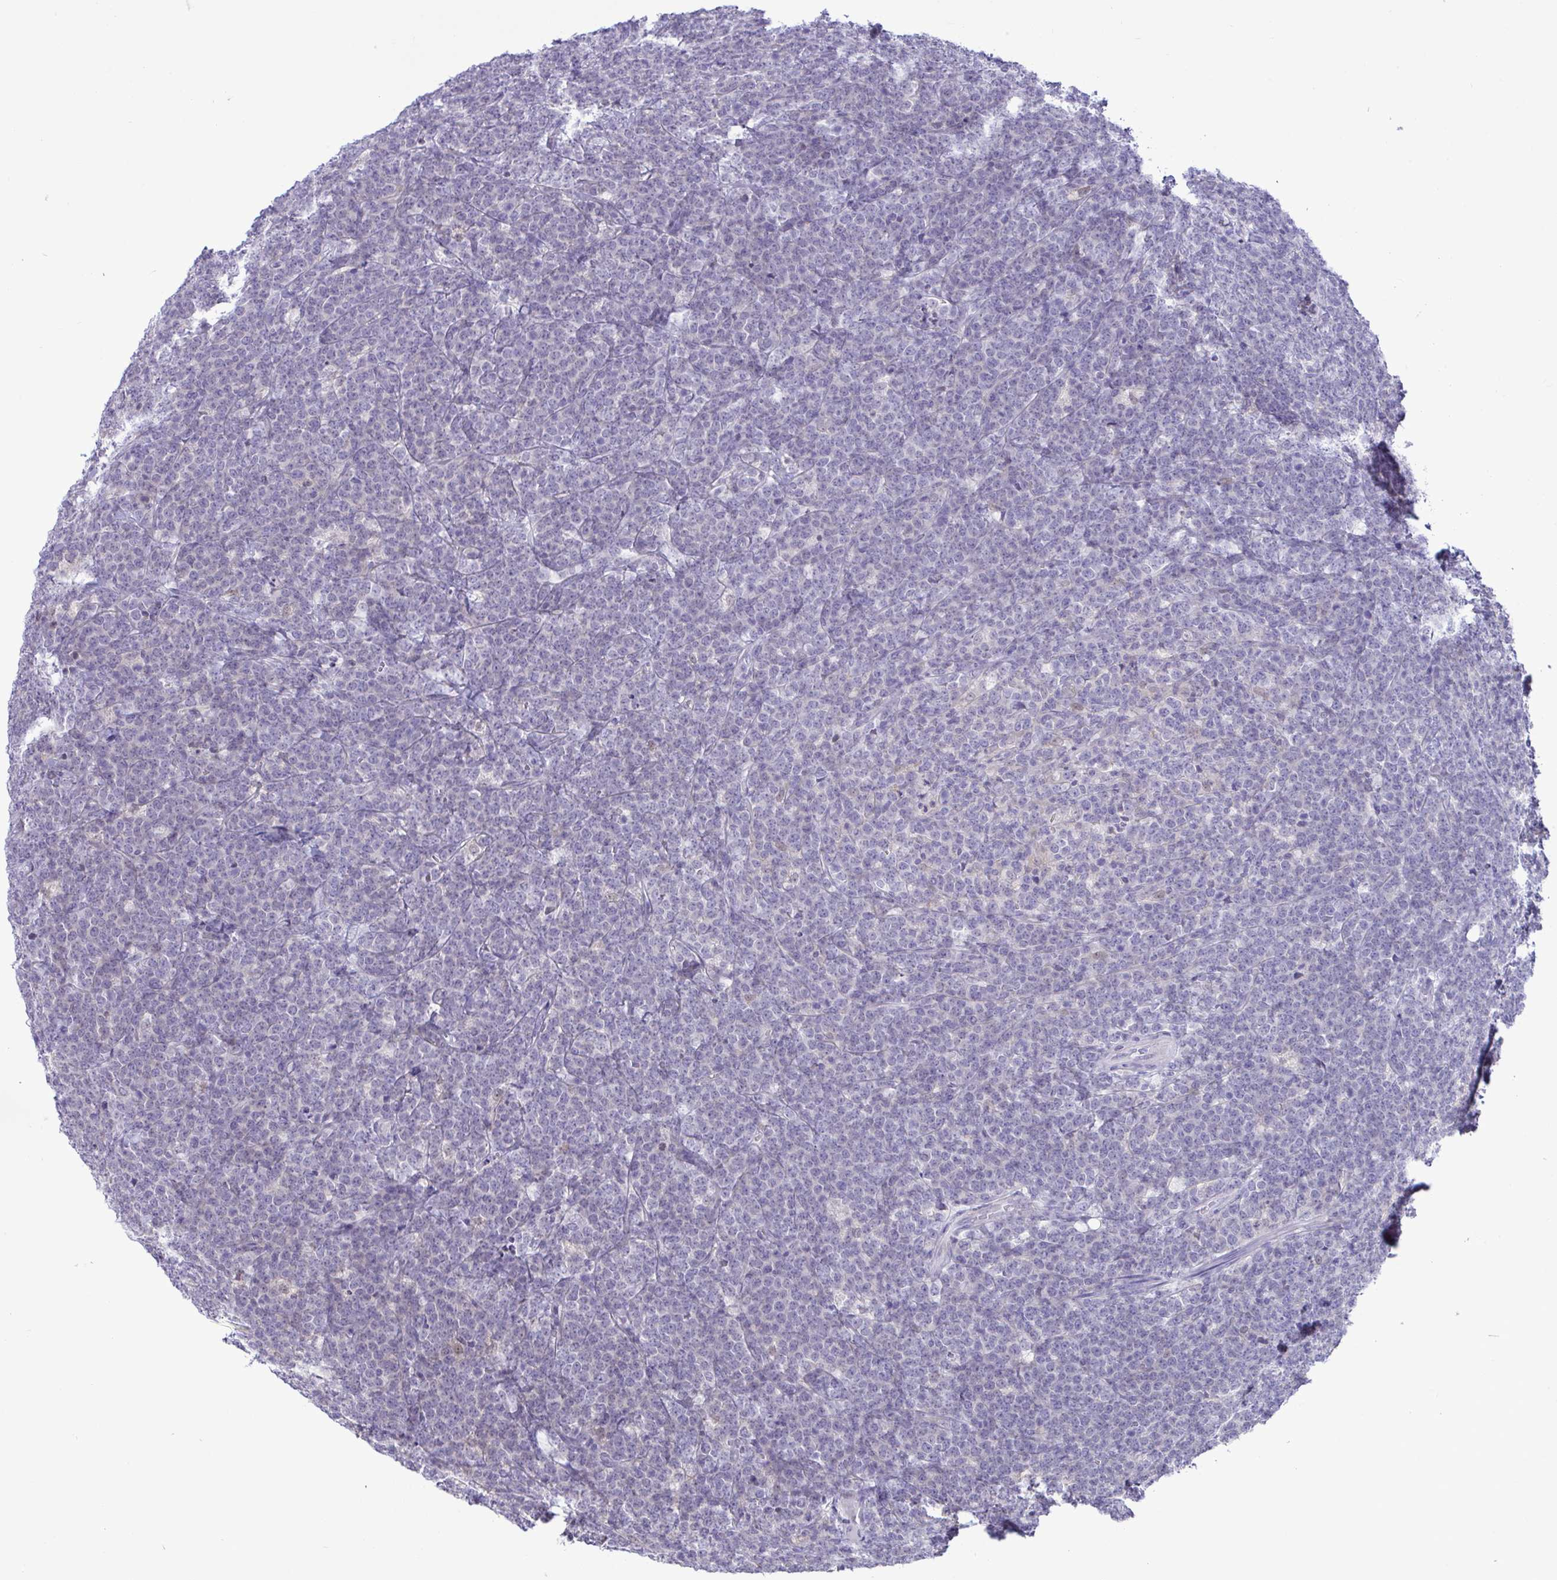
{"staining": {"intensity": "negative", "quantity": "none", "location": "none"}, "tissue": "lymphoma", "cell_type": "Tumor cells", "image_type": "cancer", "snomed": [{"axis": "morphology", "description": "Malignant lymphoma, non-Hodgkin's type, High grade"}, {"axis": "topography", "description": "Small intestine"}, {"axis": "topography", "description": "Colon"}], "caption": "DAB (3,3'-diaminobenzidine) immunohistochemical staining of human lymphoma demonstrates no significant staining in tumor cells. The staining was performed using DAB to visualize the protein expression in brown, while the nuclei were stained in blue with hematoxylin (Magnification: 20x).", "gene": "ZNF485", "patient": {"sex": "male", "age": 8}}